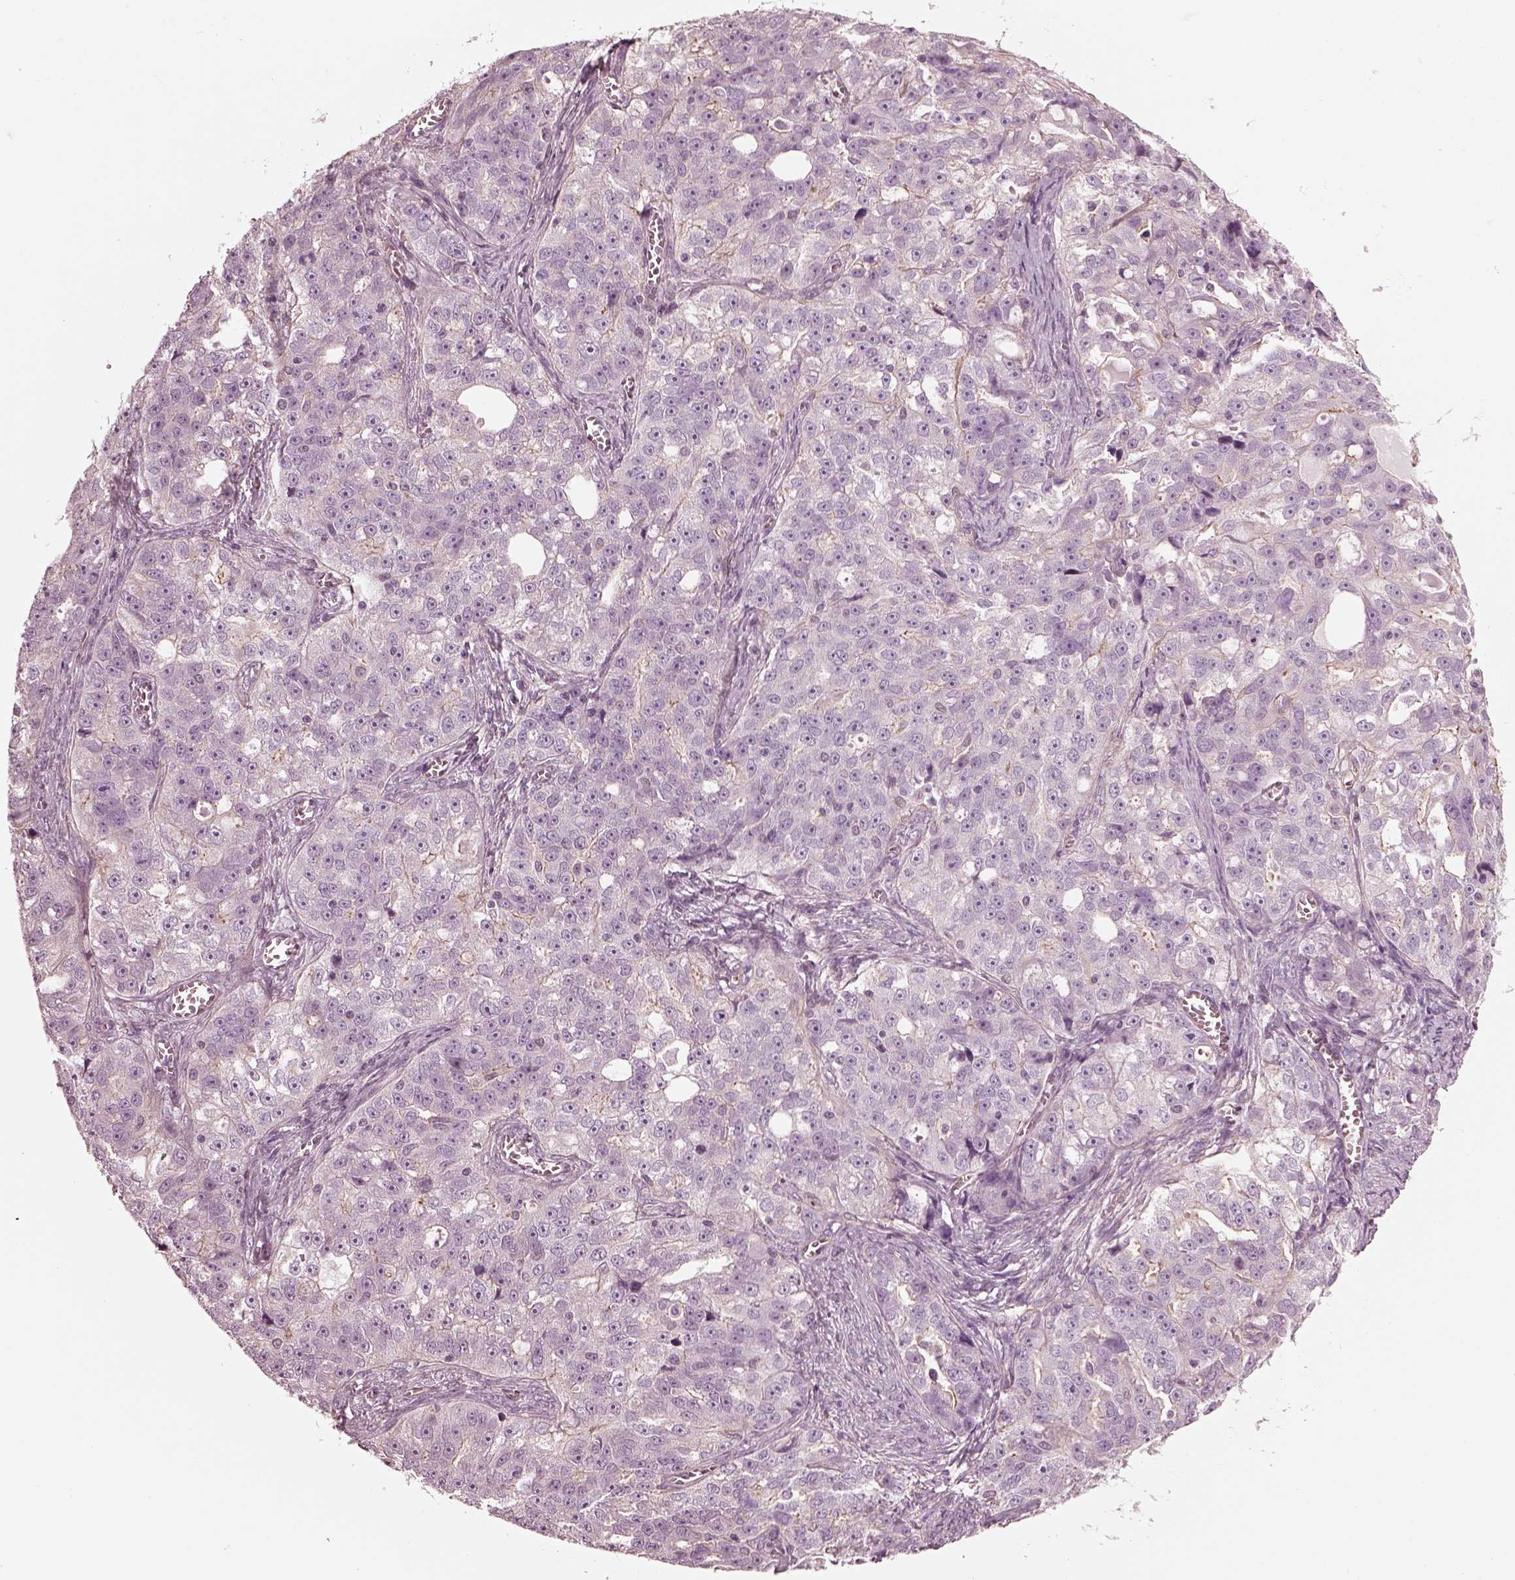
{"staining": {"intensity": "negative", "quantity": "none", "location": "none"}, "tissue": "ovarian cancer", "cell_type": "Tumor cells", "image_type": "cancer", "snomed": [{"axis": "morphology", "description": "Cystadenocarcinoma, serous, NOS"}, {"axis": "topography", "description": "Ovary"}], "caption": "This is a histopathology image of immunohistochemistry staining of ovarian cancer (serous cystadenocarcinoma), which shows no positivity in tumor cells.", "gene": "ODAD1", "patient": {"sex": "female", "age": 51}}